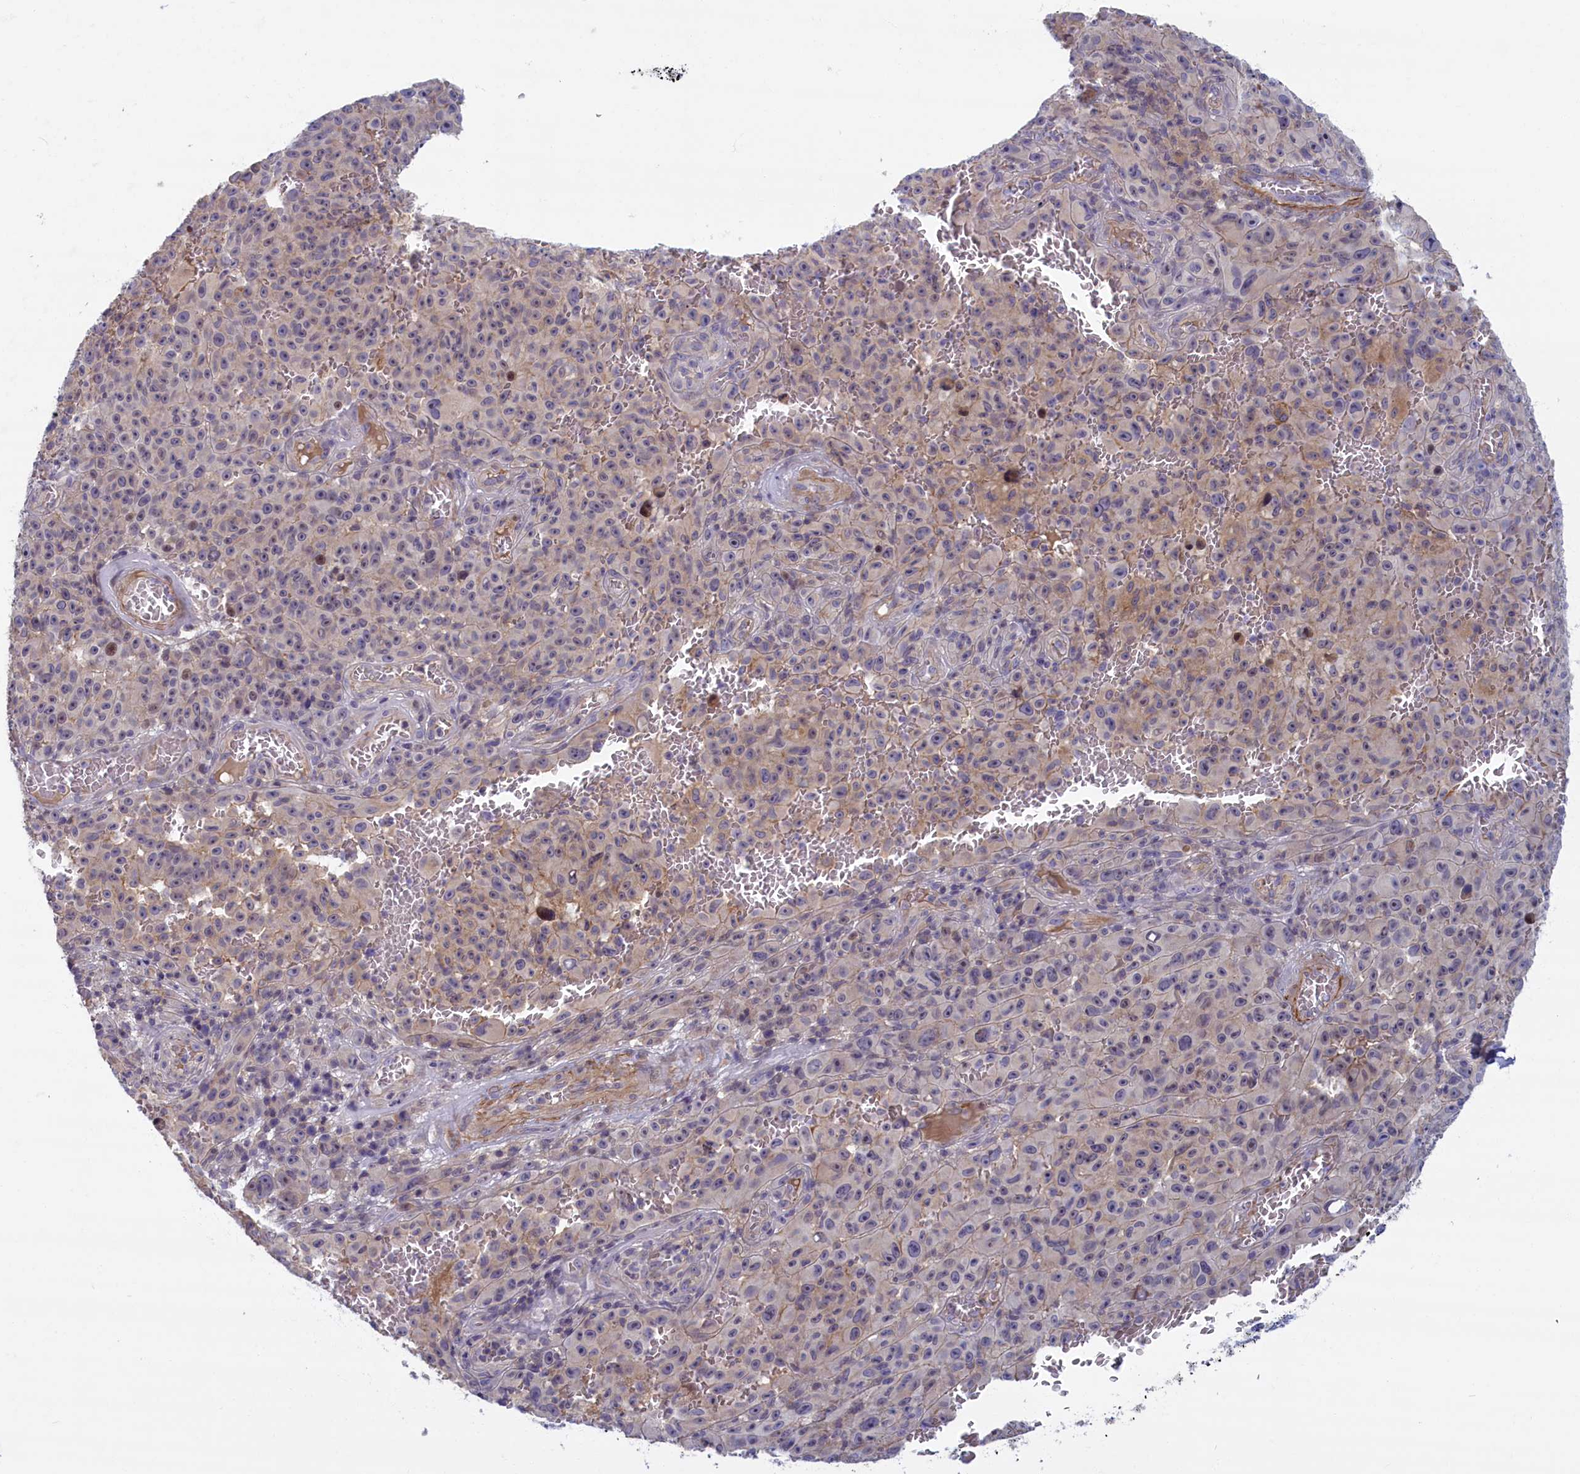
{"staining": {"intensity": "negative", "quantity": "none", "location": "none"}, "tissue": "melanoma", "cell_type": "Tumor cells", "image_type": "cancer", "snomed": [{"axis": "morphology", "description": "Malignant melanoma, NOS"}, {"axis": "topography", "description": "Skin"}], "caption": "DAB (3,3'-diaminobenzidine) immunohistochemical staining of human malignant melanoma reveals no significant staining in tumor cells. The staining is performed using DAB brown chromogen with nuclei counter-stained in using hematoxylin.", "gene": "TRPM4", "patient": {"sex": "female", "age": 82}}